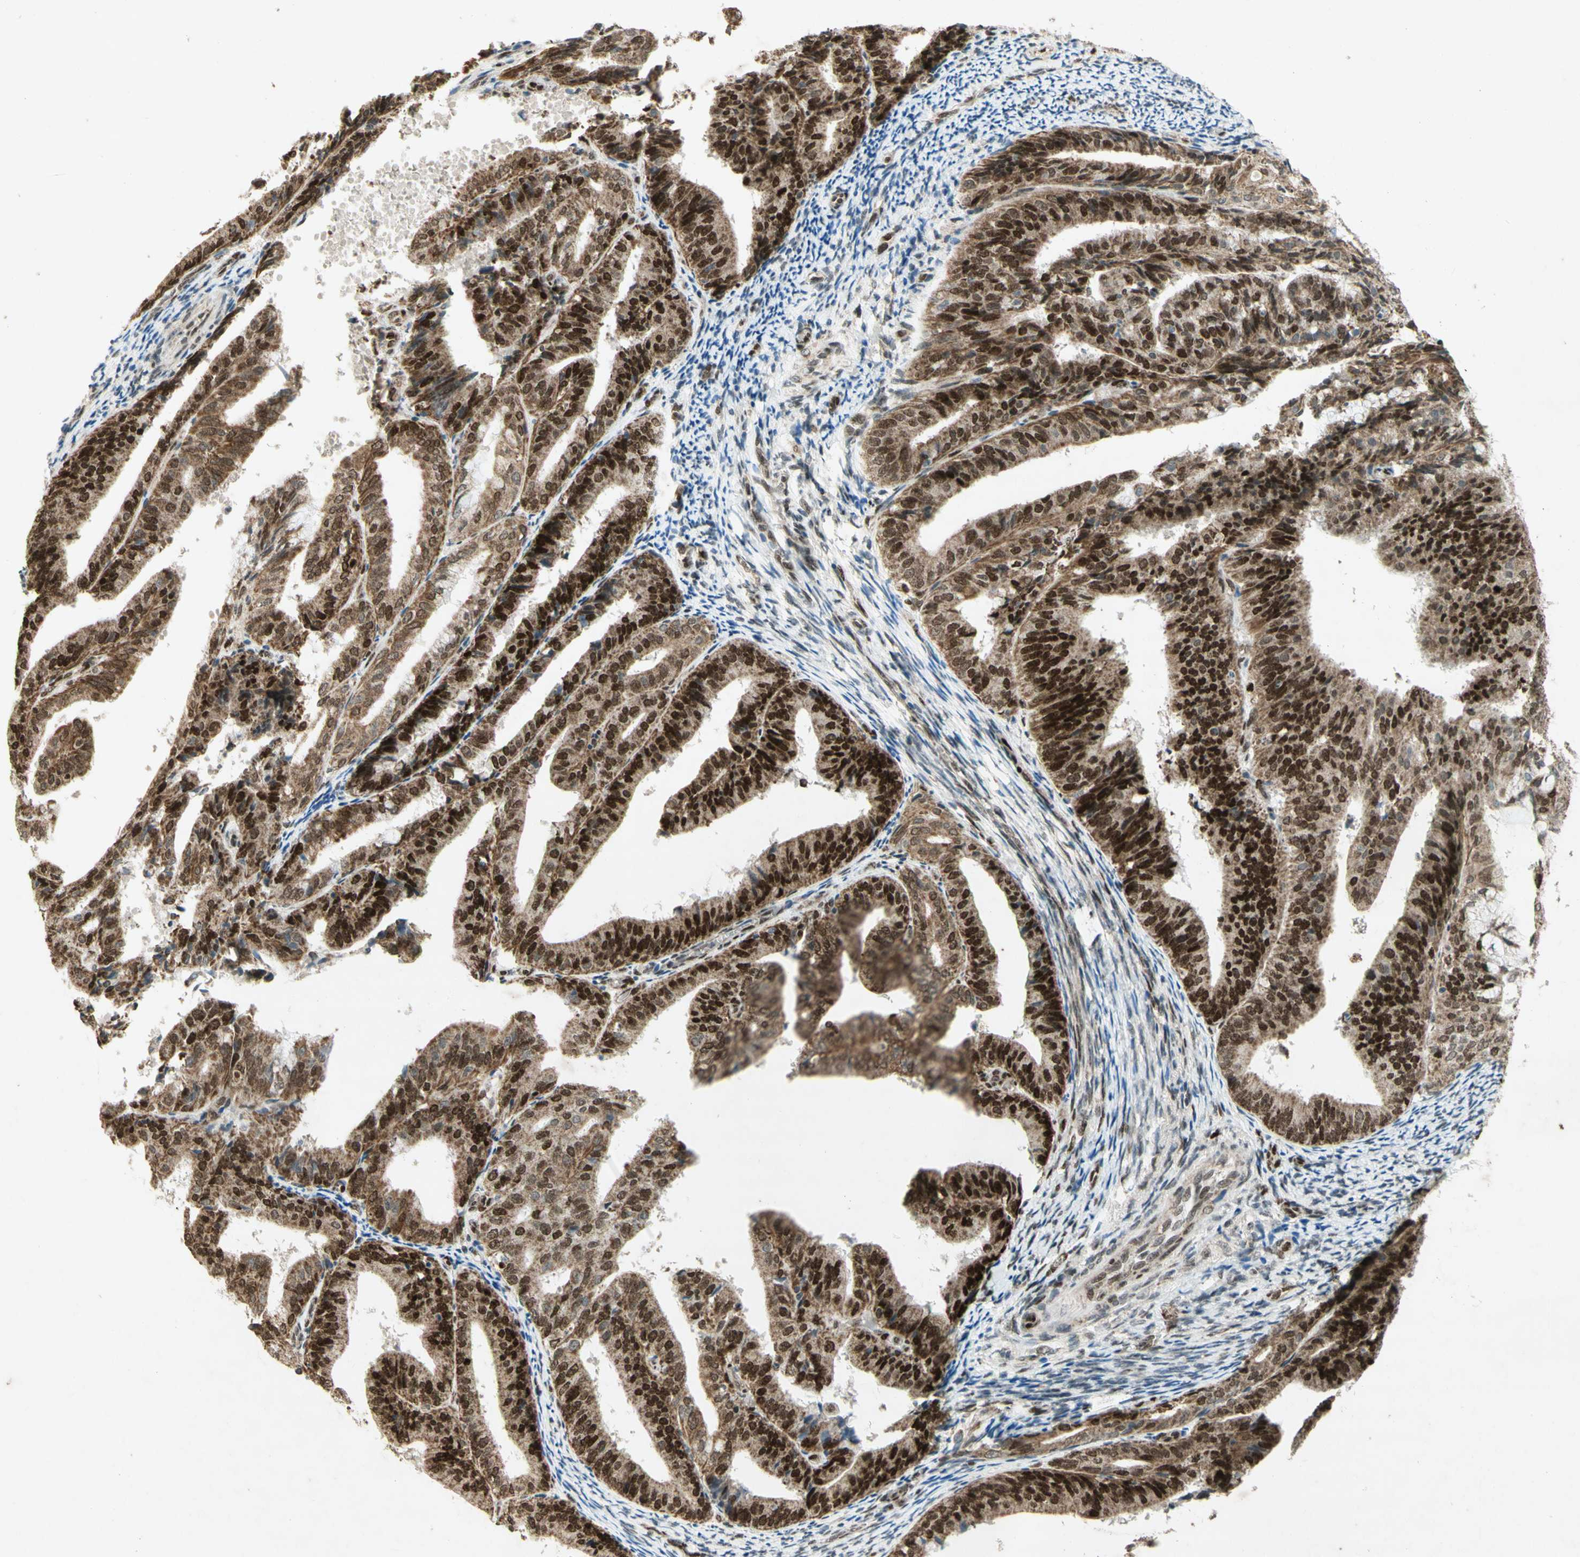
{"staining": {"intensity": "strong", "quantity": "25%-75%", "location": "nuclear"}, "tissue": "endometrial cancer", "cell_type": "Tumor cells", "image_type": "cancer", "snomed": [{"axis": "morphology", "description": "Adenocarcinoma, NOS"}, {"axis": "topography", "description": "Endometrium"}], "caption": "A micrograph showing strong nuclear positivity in approximately 25%-75% of tumor cells in endometrial adenocarcinoma, as visualized by brown immunohistochemical staining.", "gene": "DNMT3A", "patient": {"sex": "female", "age": 63}}